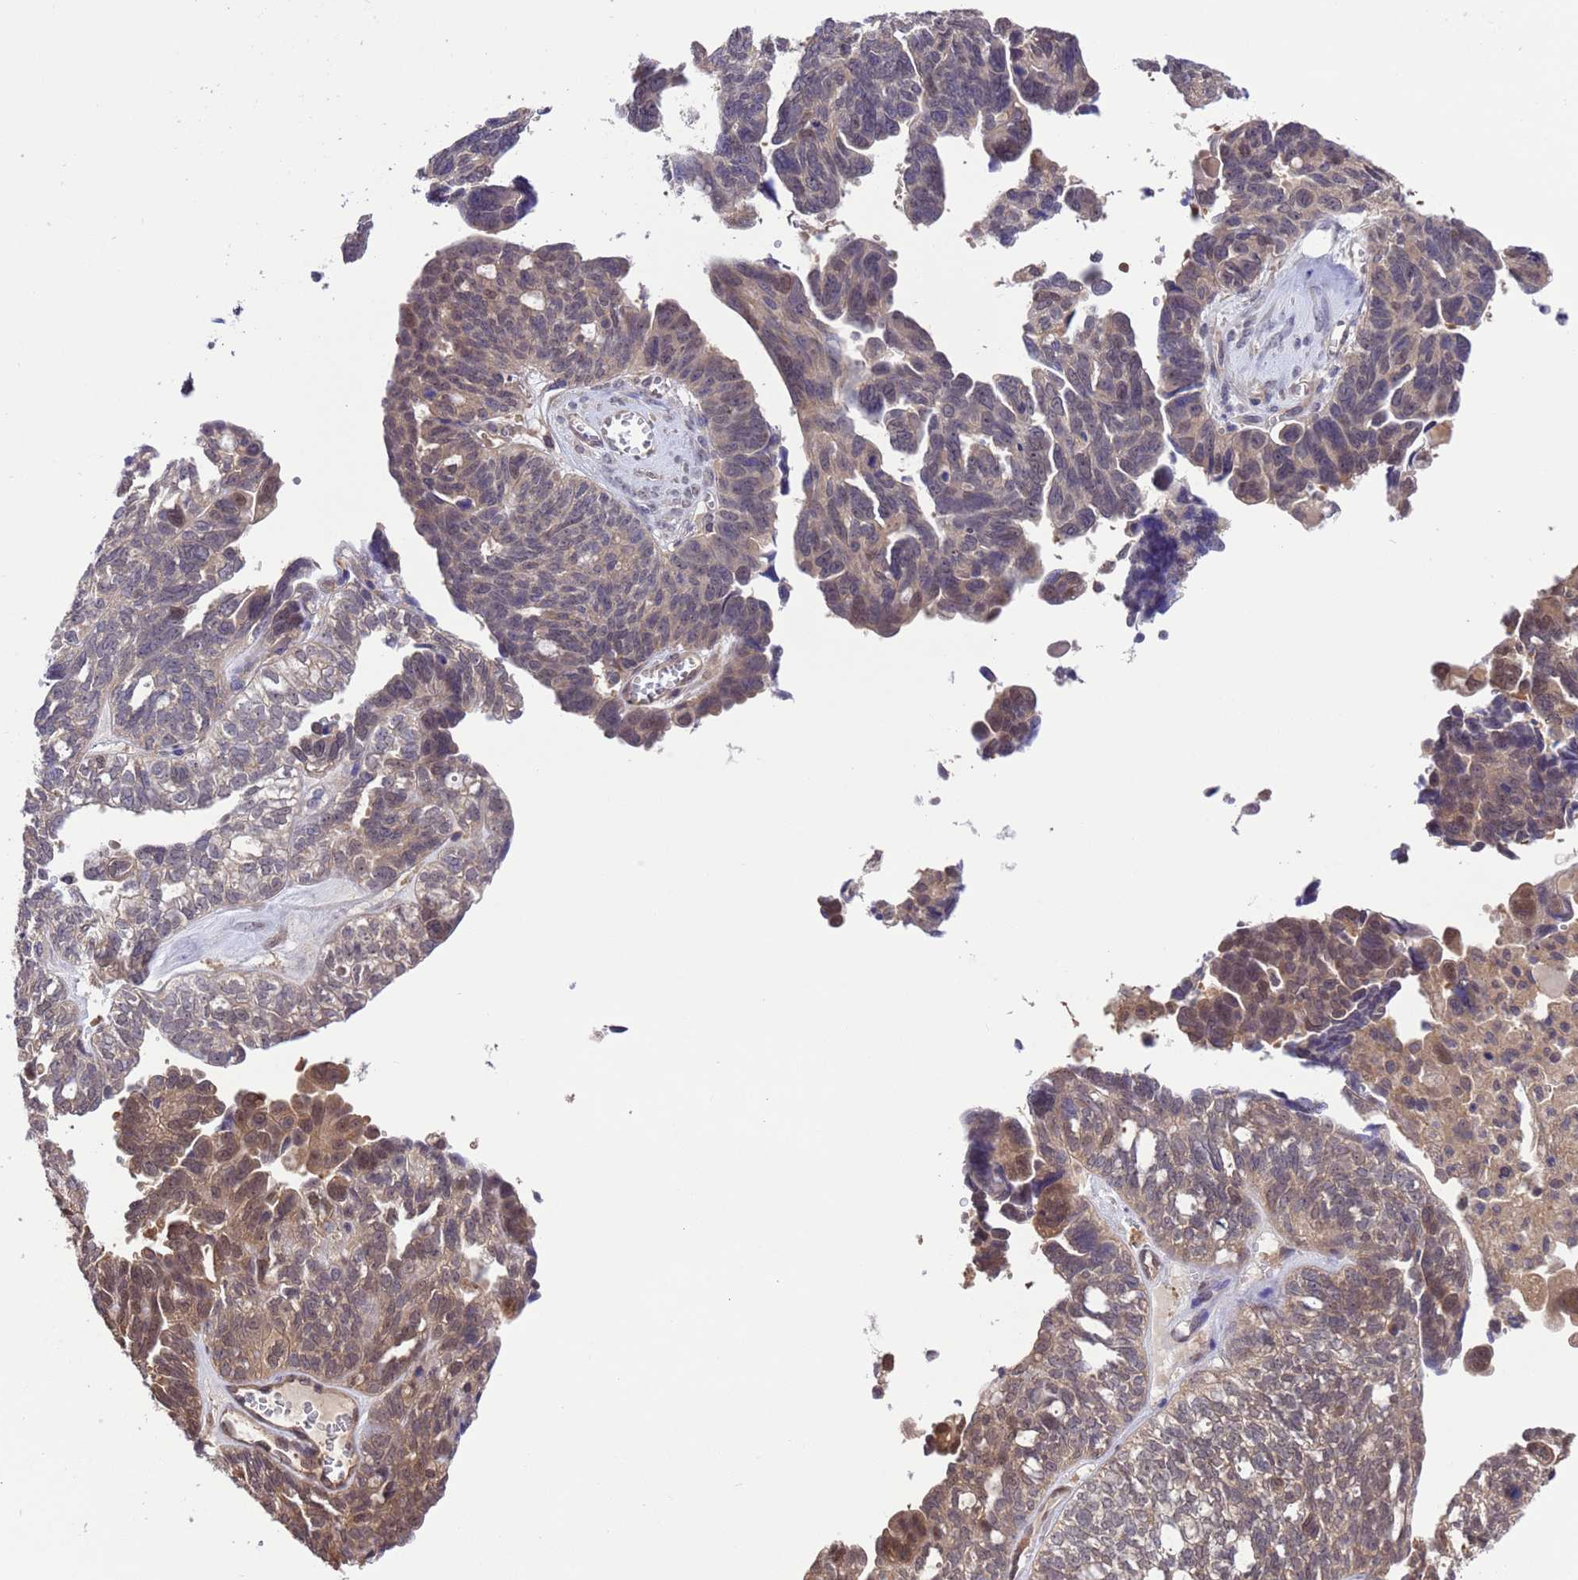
{"staining": {"intensity": "weak", "quantity": ">75%", "location": "cytoplasmic/membranous,nuclear"}, "tissue": "ovarian cancer", "cell_type": "Tumor cells", "image_type": "cancer", "snomed": [{"axis": "morphology", "description": "Cystadenocarcinoma, serous, NOS"}, {"axis": "topography", "description": "Ovary"}], "caption": "DAB (3,3'-diaminobenzidine) immunohistochemical staining of human ovarian serous cystadenocarcinoma displays weak cytoplasmic/membranous and nuclear protein staining in about >75% of tumor cells.", "gene": "ZFP69B", "patient": {"sex": "female", "age": 79}}